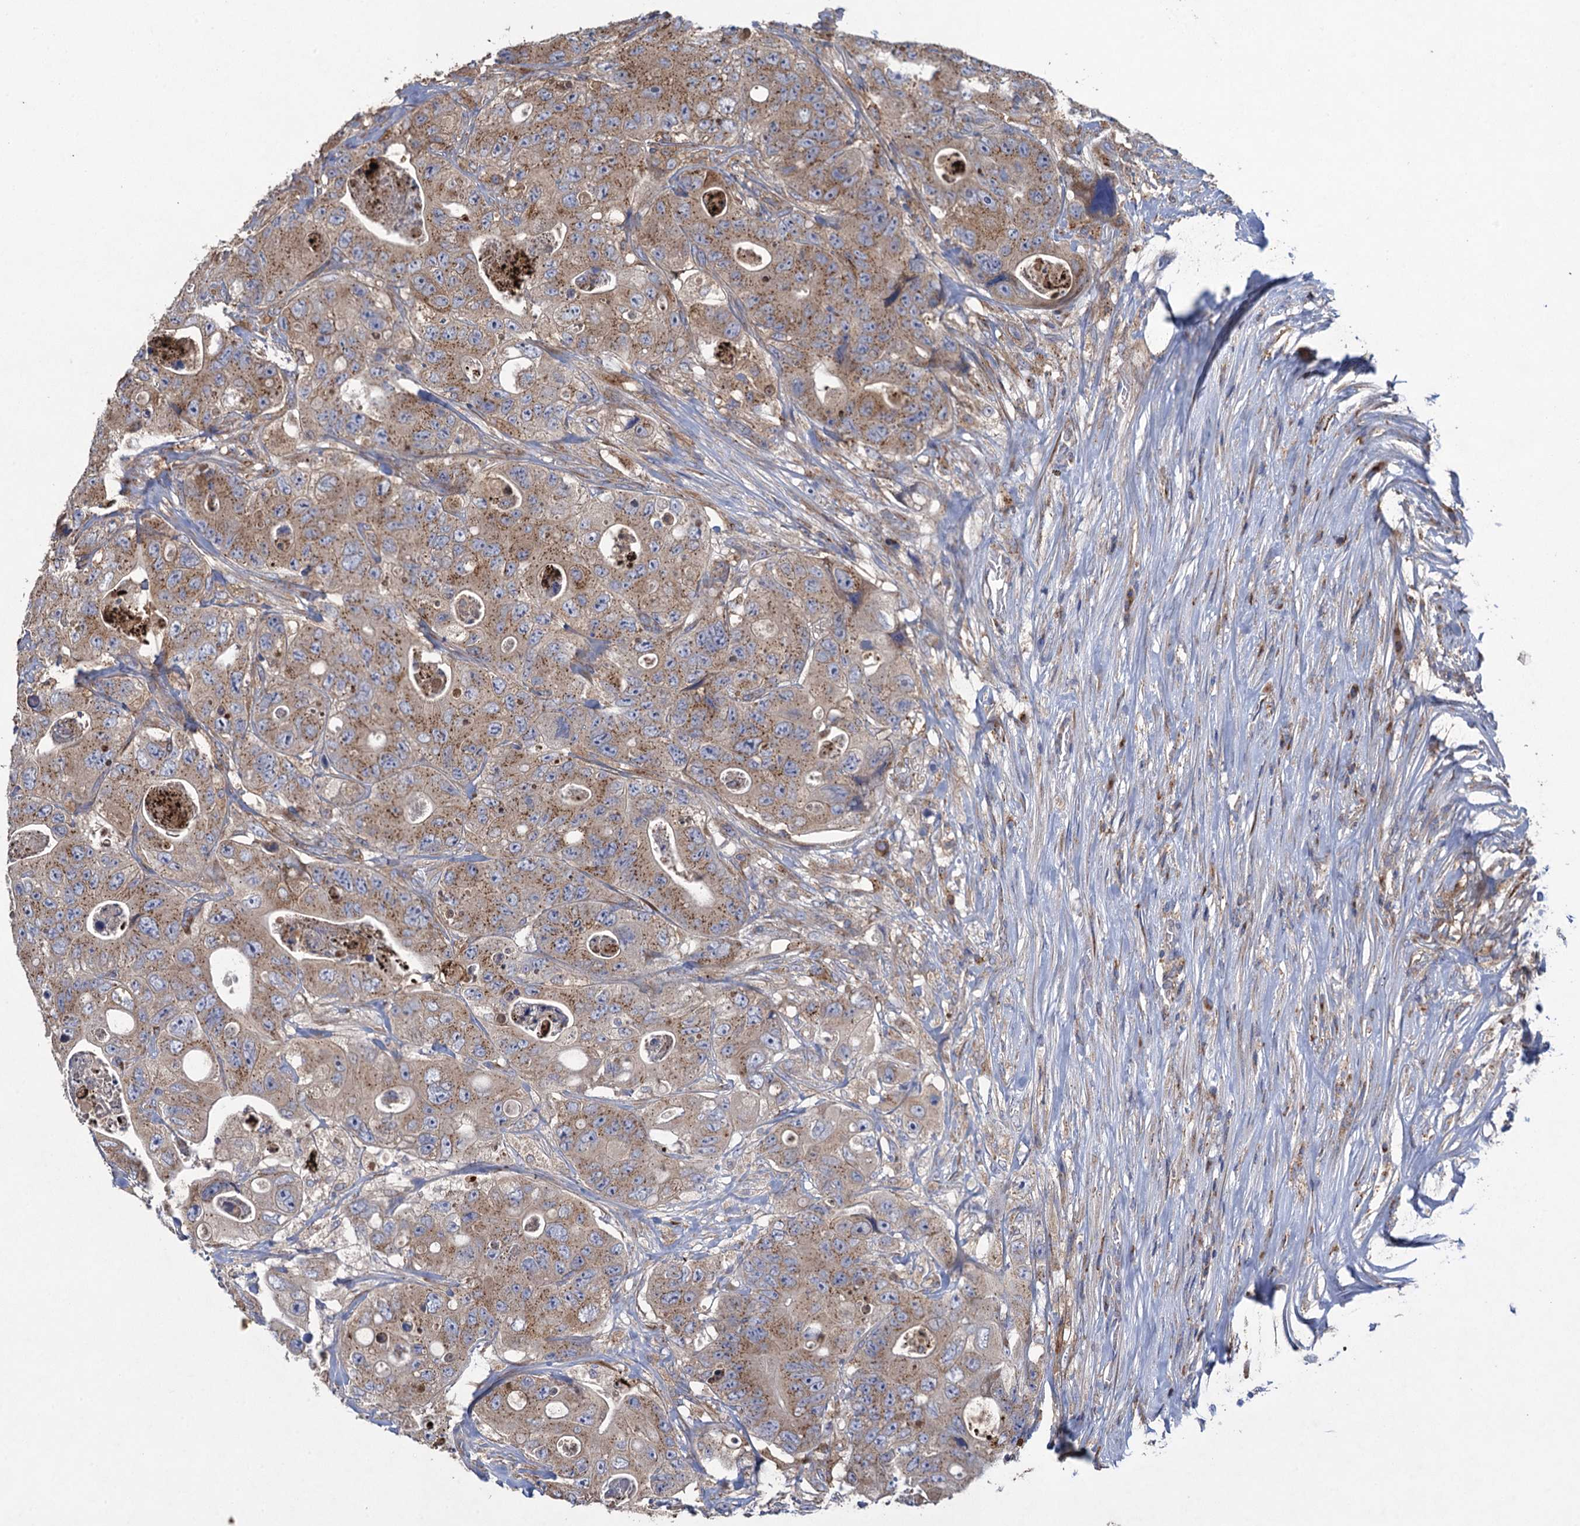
{"staining": {"intensity": "moderate", "quantity": ">75%", "location": "cytoplasmic/membranous"}, "tissue": "colorectal cancer", "cell_type": "Tumor cells", "image_type": "cancer", "snomed": [{"axis": "morphology", "description": "Adenocarcinoma, NOS"}, {"axis": "topography", "description": "Colon"}], "caption": "An image of colorectal cancer (adenocarcinoma) stained for a protein shows moderate cytoplasmic/membranous brown staining in tumor cells.", "gene": "TXNDC11", "patient": {"sex": "female", "age": 46}}